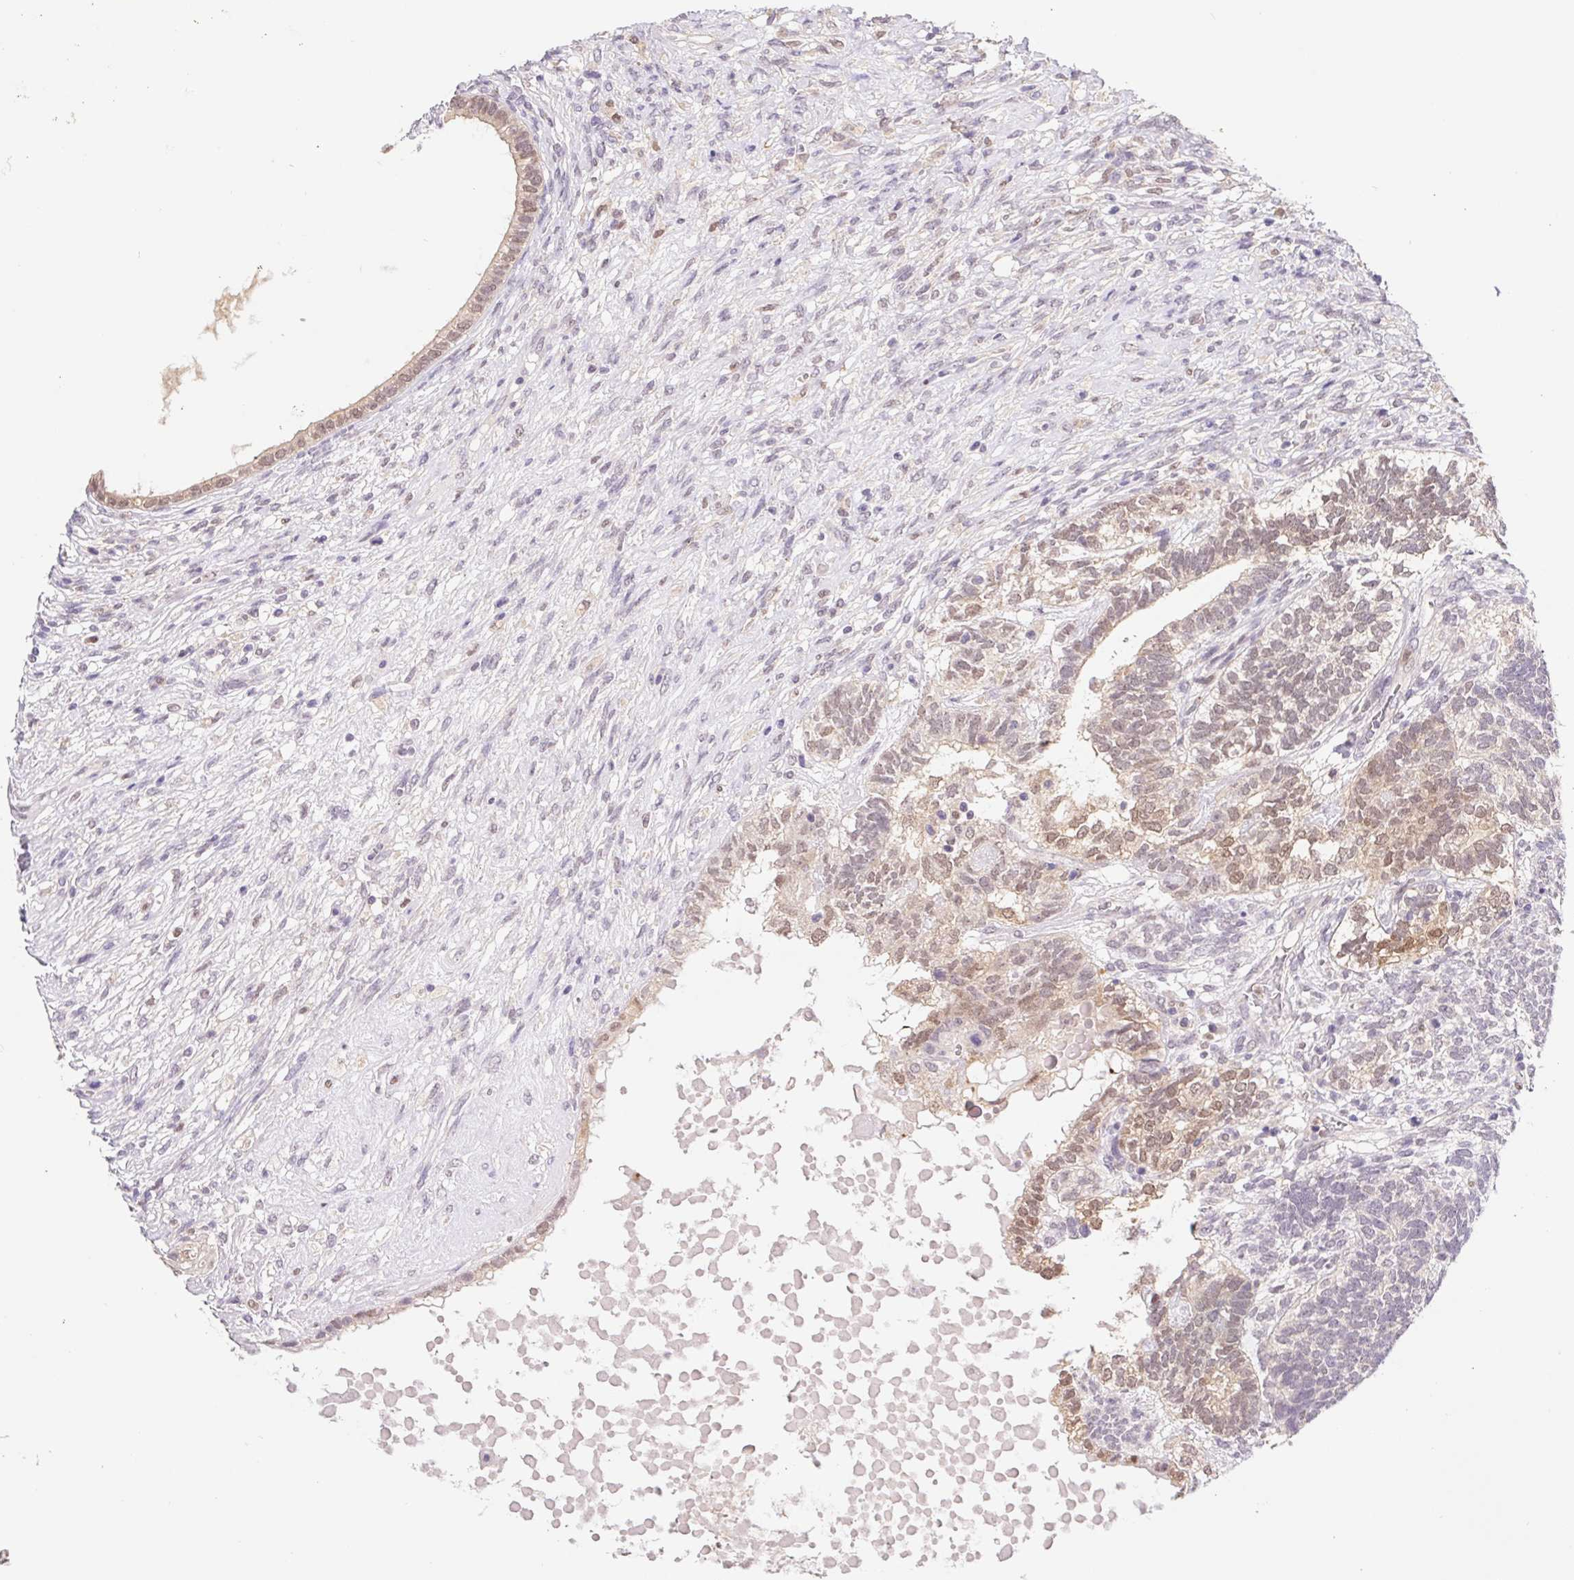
{"staining": {"intensity": "moderate", "quantity": "25%-75%", "location": "cytoplasmic/membranous,nuclear"}, "tissue": "testis cancer", "cell_type": "Tumor cells", "image_type": "cancer", "snomed": [{"axis": "morphology", "description": "Seminoma, NOS"}, {"axis": "morphology", "description": "Carcinoma, Embryonal, NOS"}, {"axis": "topography", "description": "Testis"}], "caption": "Immunohistochemistry histopathology image of neoplastic tissue: seminoma (testis) stained using immunohistochemistry (IHC) displays medium levels of moderate protein expression localized specifically in the cytoplasmic/membranous and nuclear of tumor cells, appearing as a cytoplasmic/membranous and nuclear brown color.", "gene": "L3MBTL4", "patient": {"sex": "male", "age": 41}}